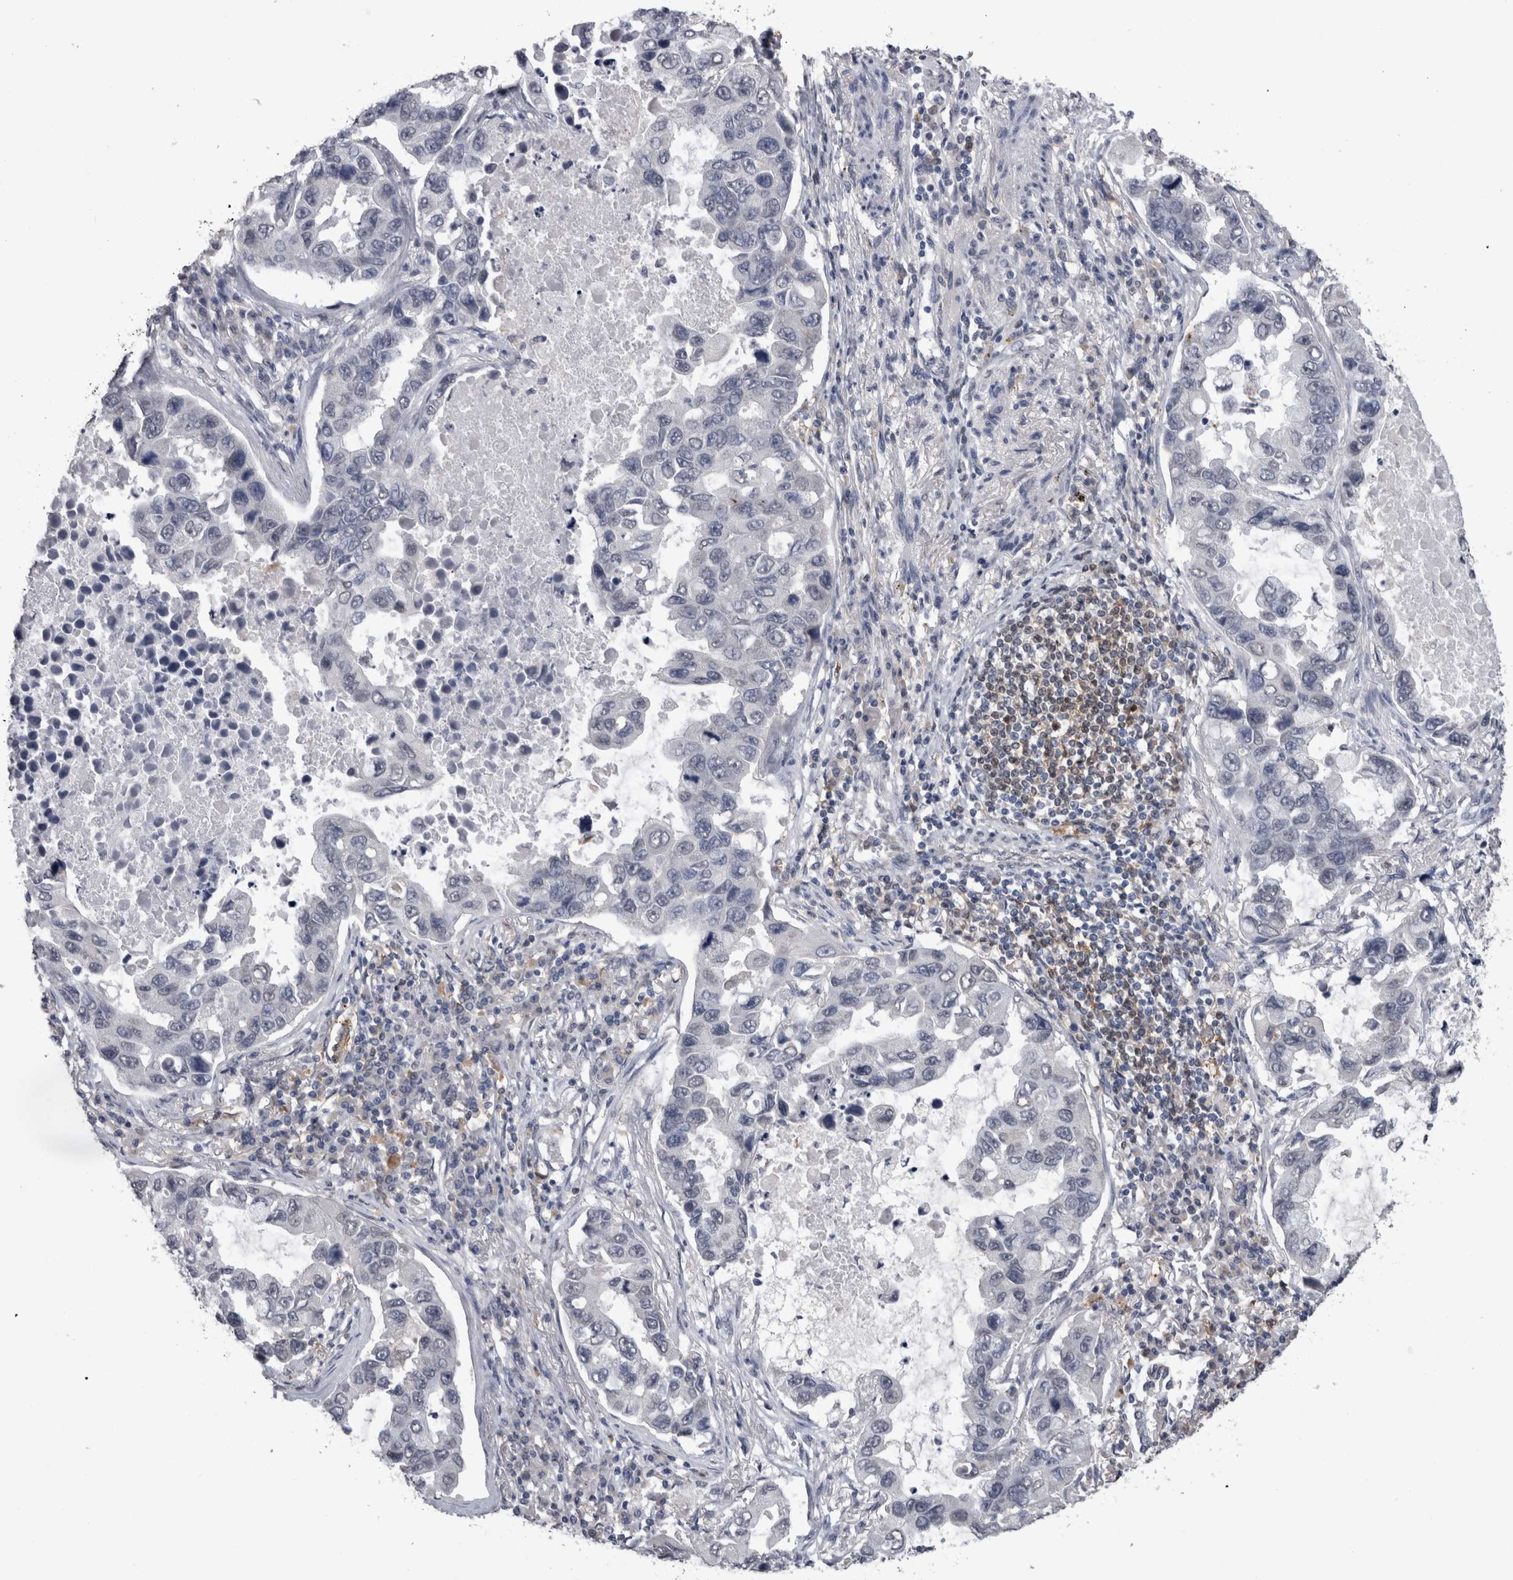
{"staining": {"intensity": "negative", "quantity": "none", "location": "none"}, "tissue": "lung cancer", "cell_type": "Tumor cells", "image_type": "cancer", "snomed": [{"axis": "morphology", "description": "Adenocarcinoma, NOS"}, {"axis": "topography", "description": "Lung"}], "caption": "High magnification brightfield microscopy of lung cancer (adenocarcinoma) stained with DAB (3,3'-diaminobenzidine) (brown) and counterstained with hematoxylin (blue): tumor cells show no significant expression.", "gene": "PAX5", "patient": {"sex": "male", "age": 64}}